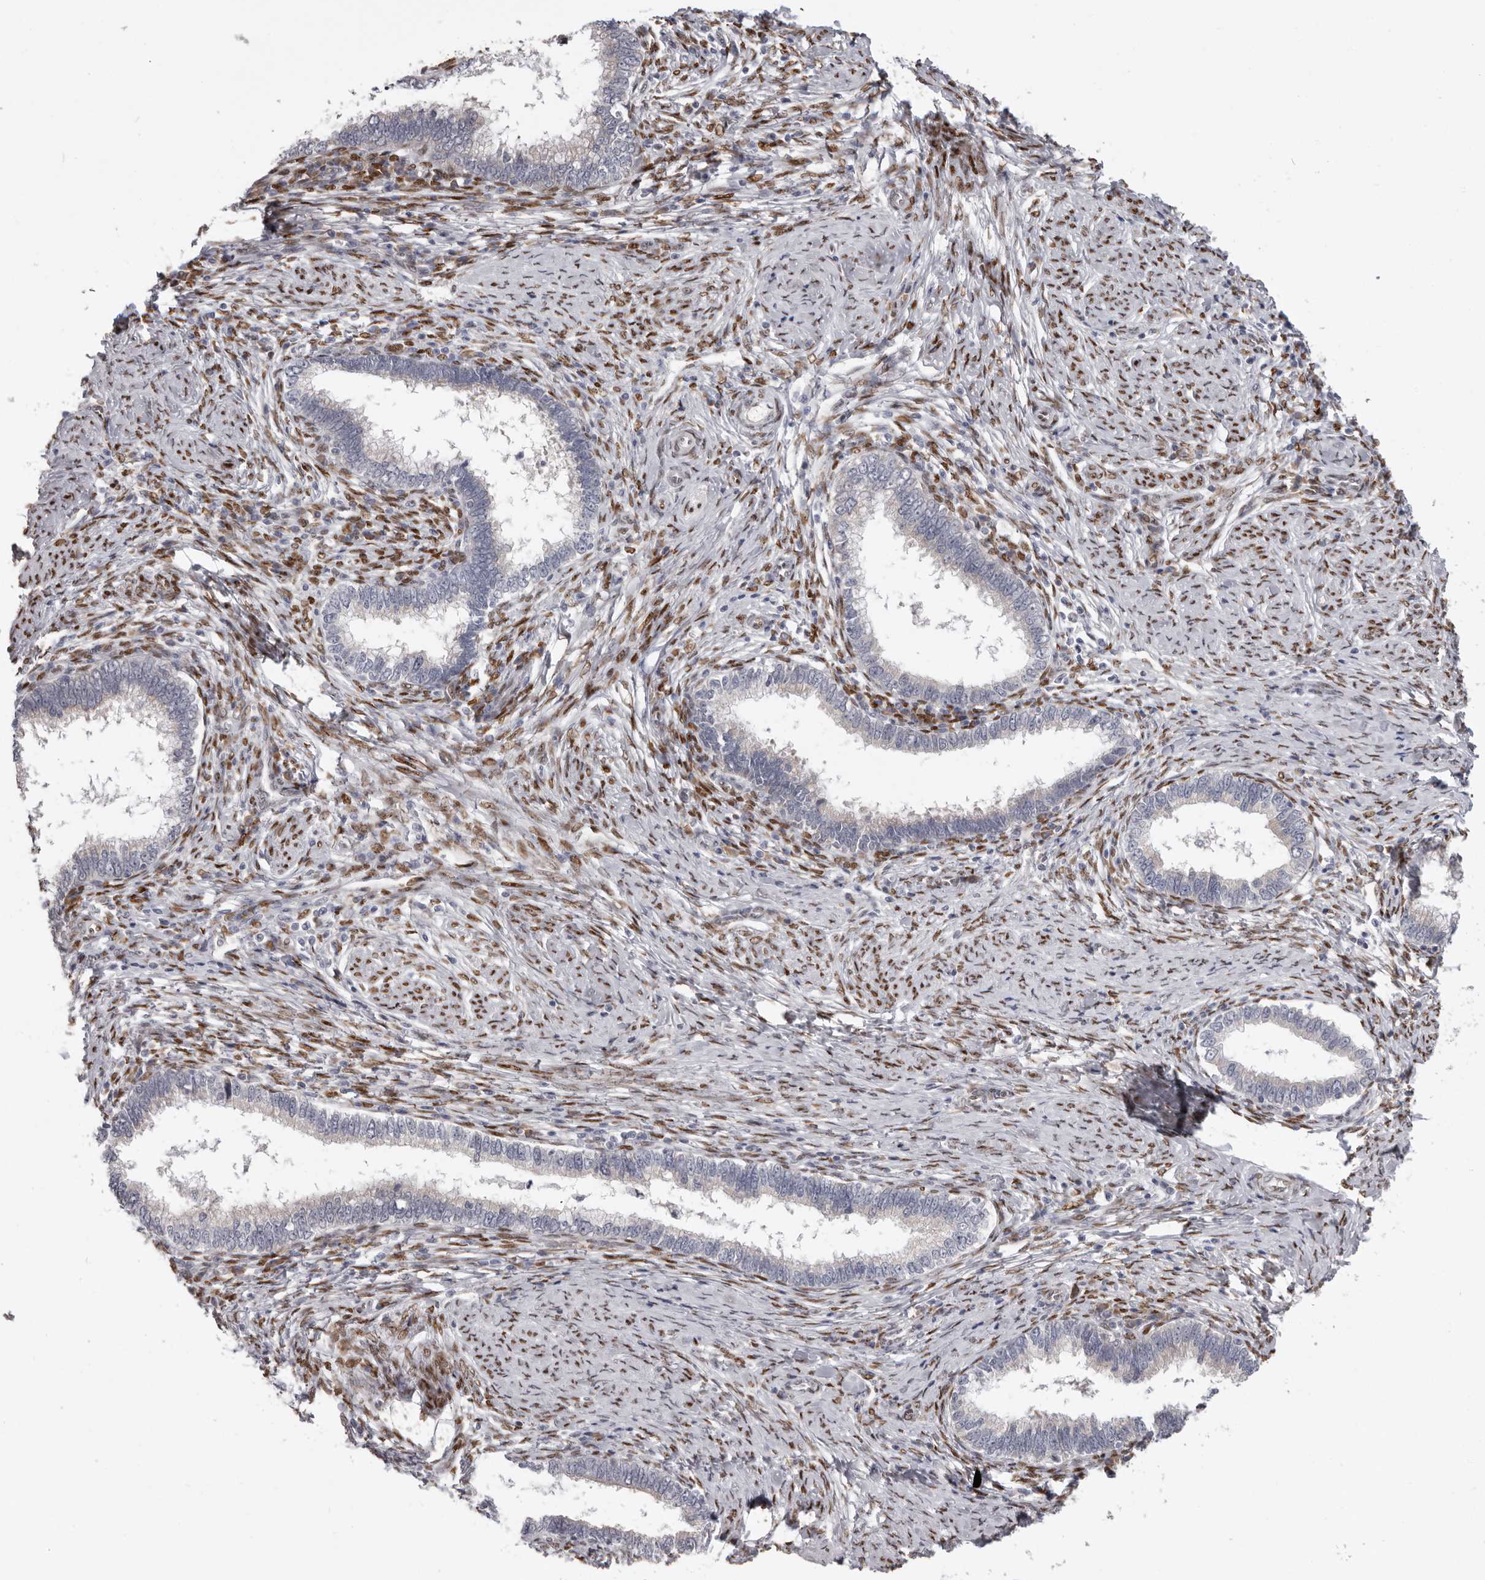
{"staining": {"intensity": "negative", "quantity": "none", "location": "none"}, "tissue": "cervical cancer", "cell_type": "Tumor cells", "image_type": "cancer", "snomed": [{"axis": "morphology", "description": "Adenocarcinoma, NOS"}, {"axis": "topography", "description": "Cervix"}], "caption": "This is an IHC micrograph of human adenocarcinoma (cervical). There is no expression in tumor cells.", "gene": "SRP19", "patient": {"sex": "female", "age": 36}}